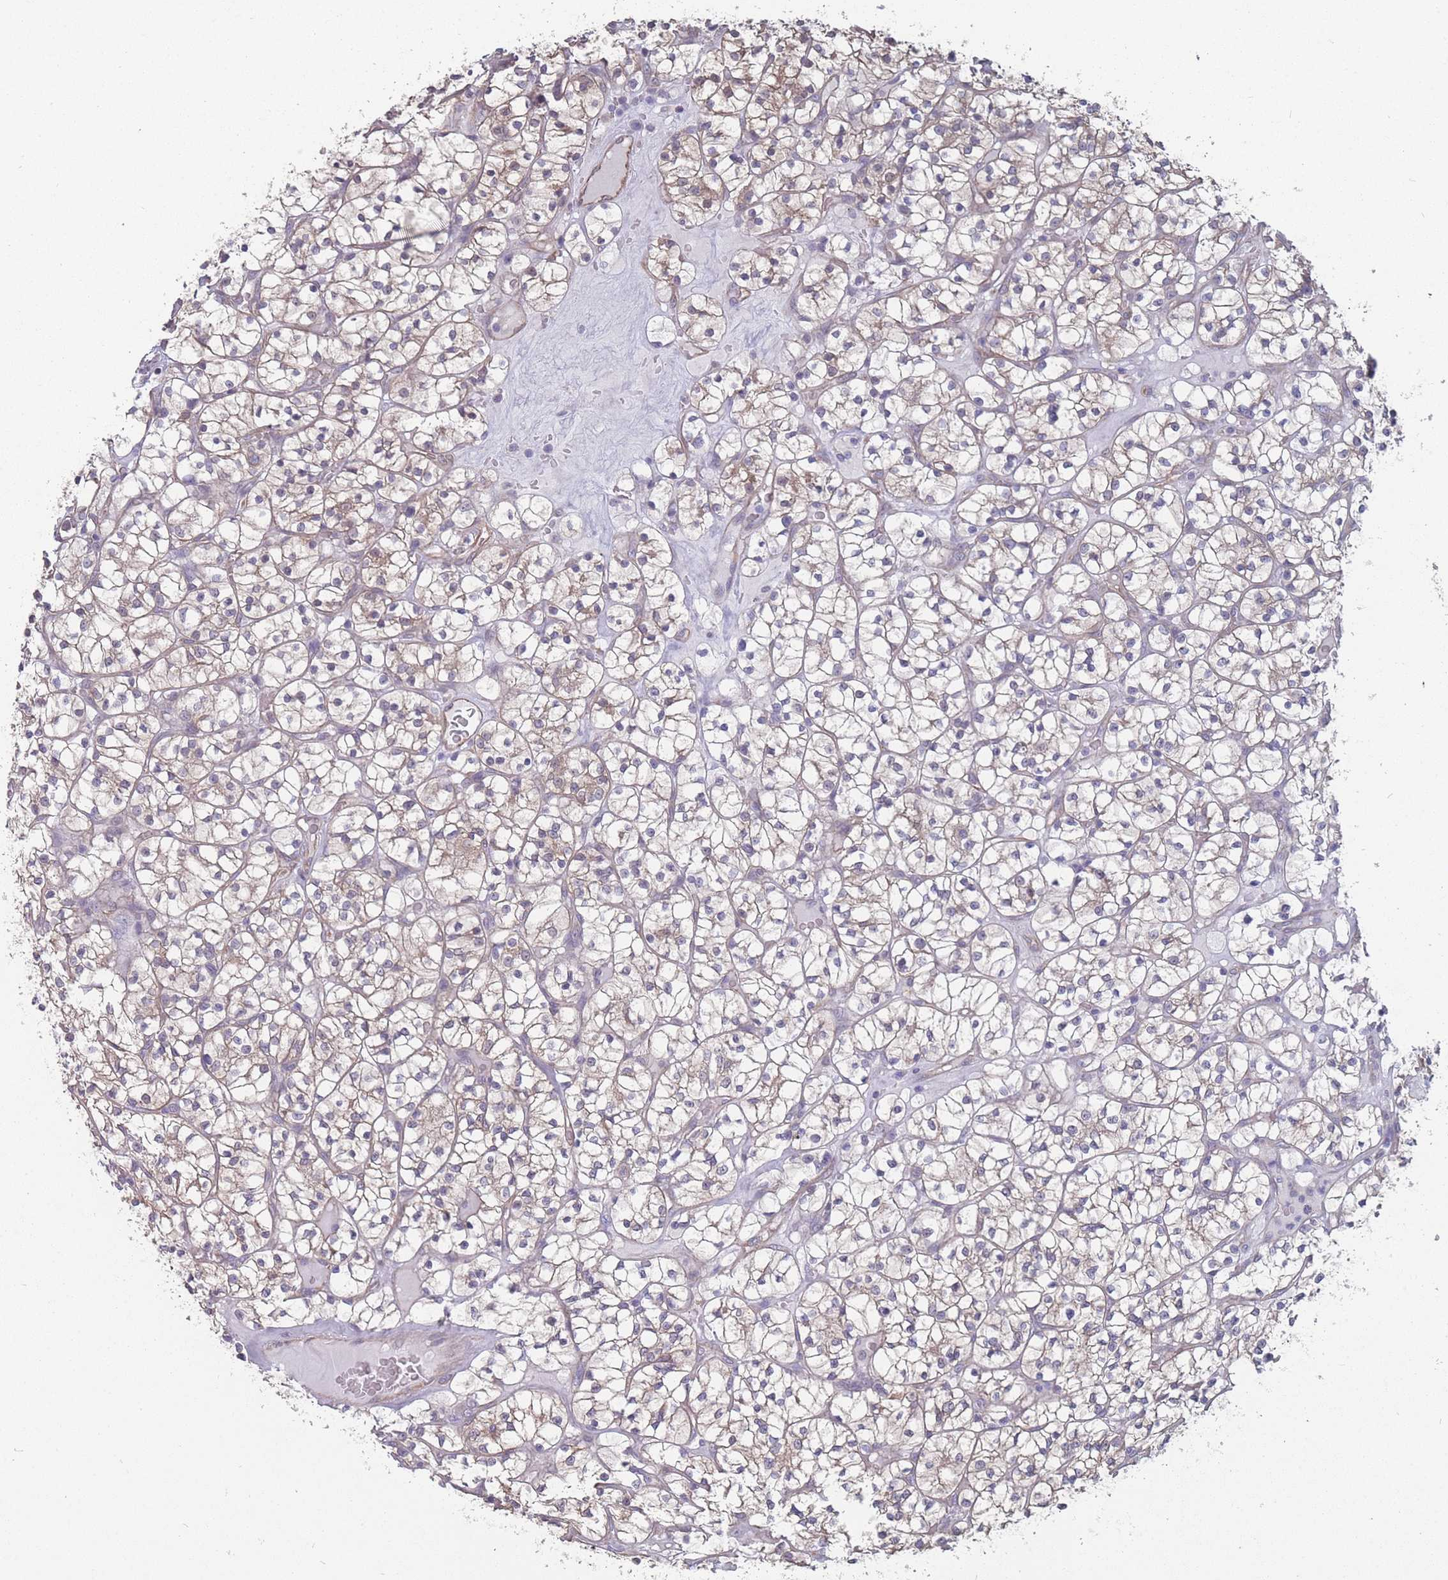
{"staining": {"intensity": "weak", "quantity": "<25%", "location": "cytoplasmic/membranous"}, "tissue": "renal cancer", "cell_type": "Tumor cells", "image_type": "cancer", "snomed": [{"axis": "morphology", "description": "Adenocarcinoma, NOS"}, {"axis": "topography", "description": "Kidney"}], "caption": "Immunohistochemical staining of renal cancer (adenocarcinoma) exhibits no significant positivity in tumor cells. Nuclei are stained in blue.", "gene": "SLC1A6", "patient": {"sex": "female", "age": 64}}